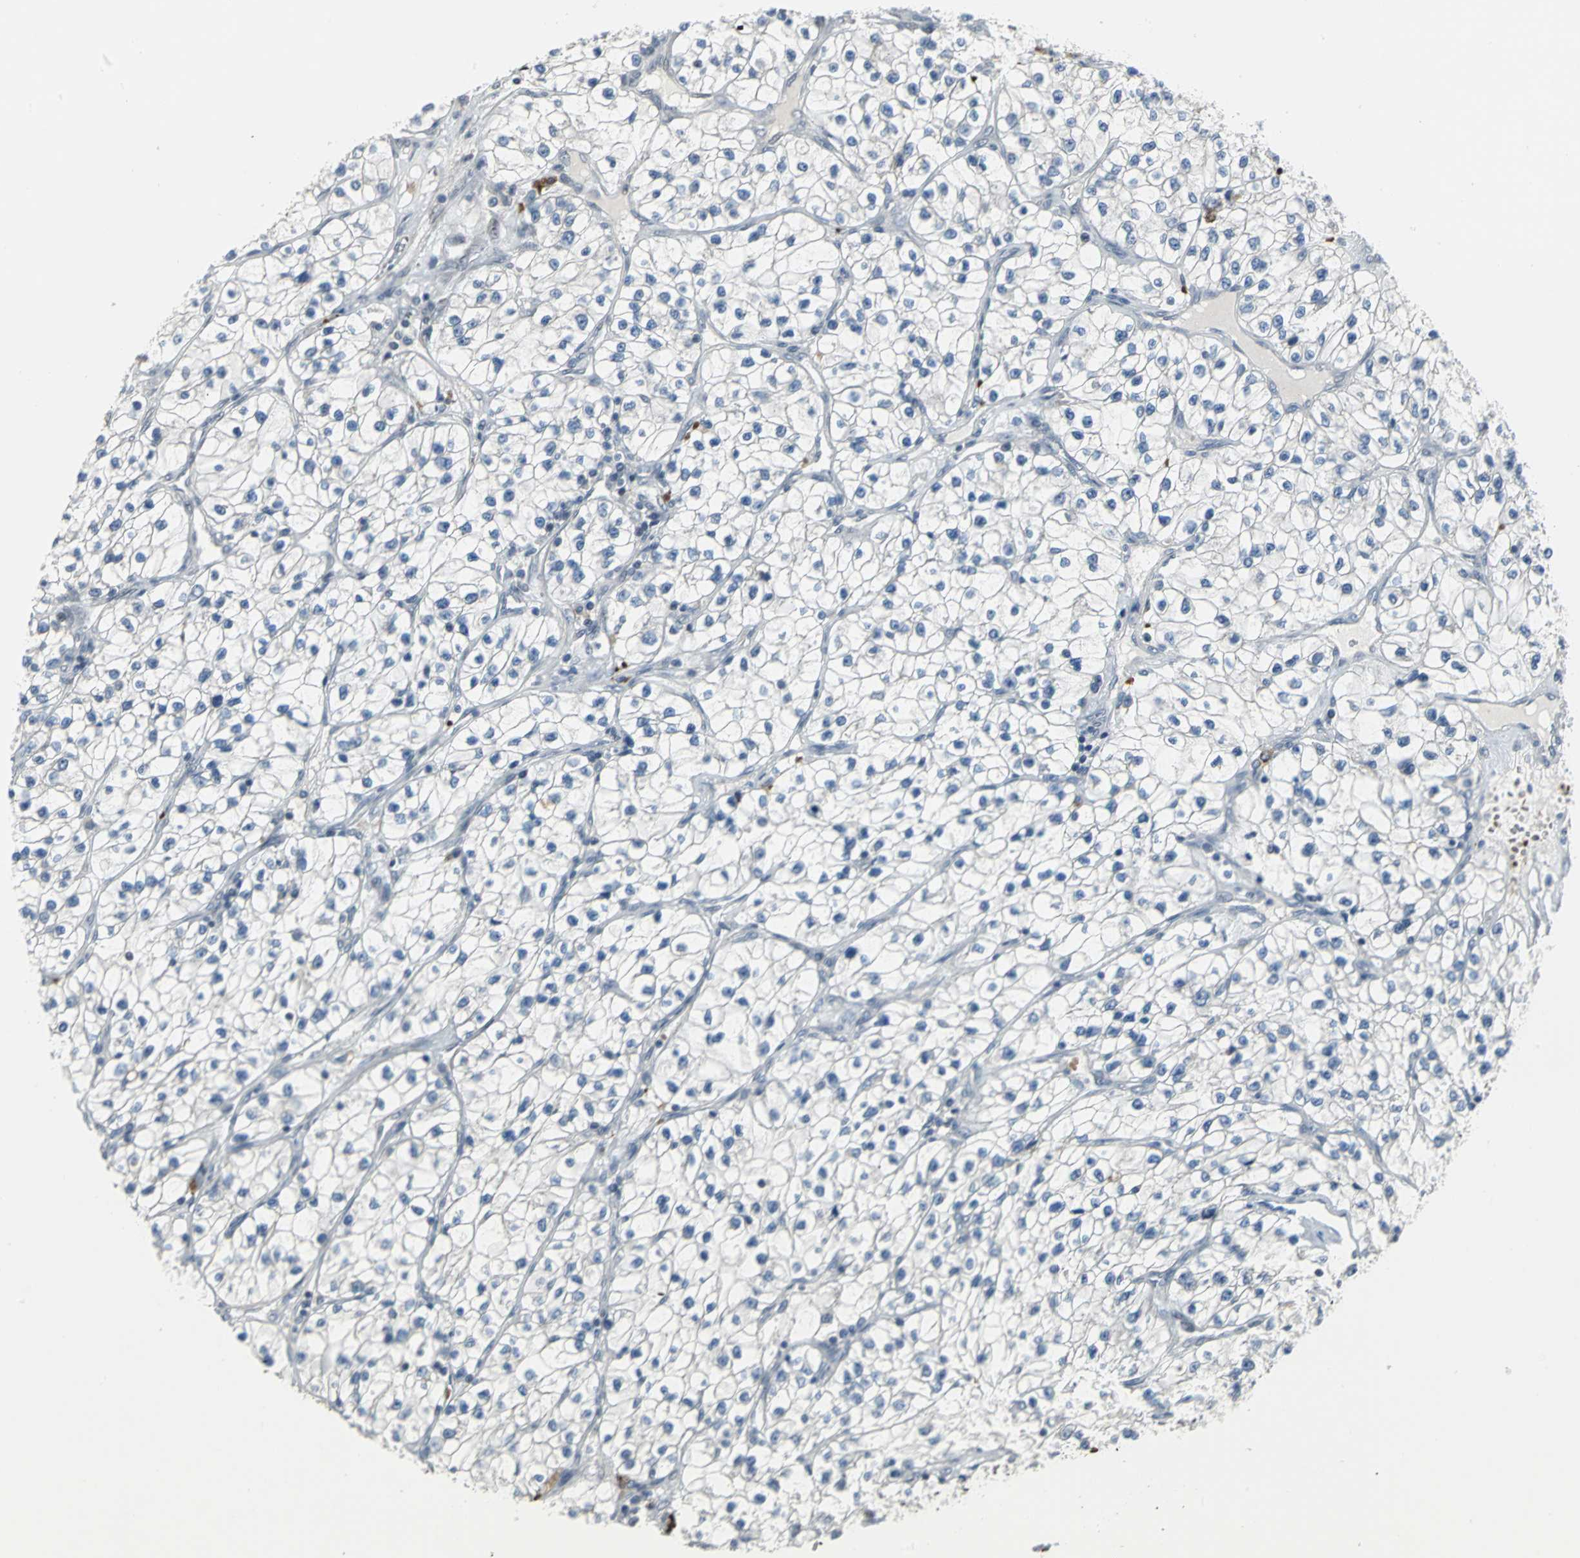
{"staining": {"intensity": "weak", "quantity": "25%-75%", "location": "nuclear"}, "tissue": "renal cancer", "cell_type": "Tumor cells", "image_type": "cancer", "snomed": [{"axis": "morphology", "description": "Adenocarcinoma, NOS"}, {"axis": "topography", "description": "Kidney"}], "caption": "Brown immunohistochemical staining in renal cancer (adenocarcinoma) shows weak nuclear staining in approximately 25%-75% of tumor cells. The staining is performed using DAB brown chromogen to label protein expression. The nuclei are counter-stained blue using hematoxylin.", "gene": "GLI3", "patient": {"sex": "female", "age": 57}}